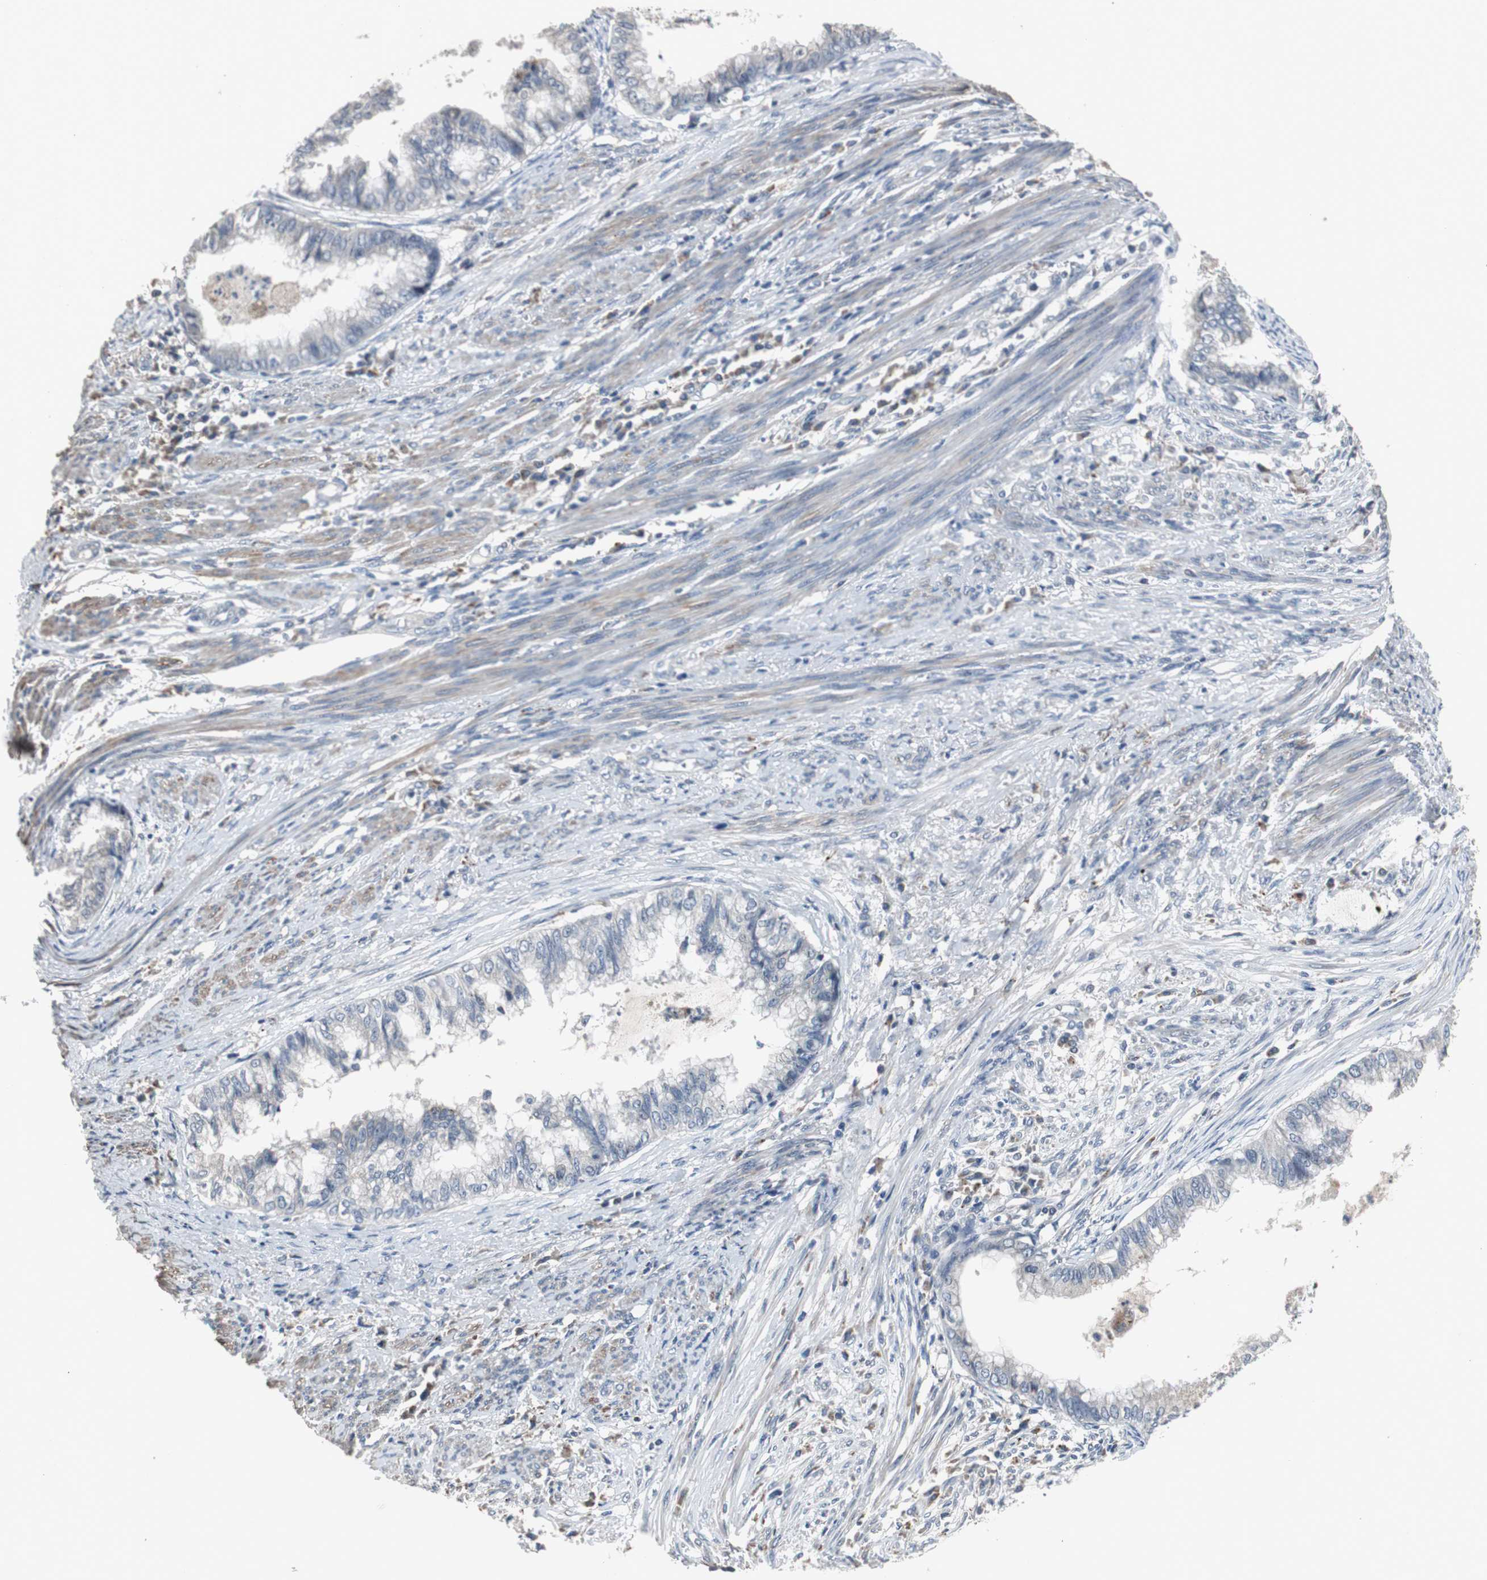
{"staining": {"intensity": "negative", "quantity": "none", "location": "none"}, "tissue": "endometrial cancer", "cell_type": "Tumor cells", "image_type": "cancer", "snomed": [{"axis": "morphology", "description": "Adenocarcinoma, NOS"}, {"axis": "topography", "description": "Endometrium"}], "caption": "Endometrial cancer was stained to show a protein in brown. There is no significant positivity in tumor cells.", "gene": "PCYT1B", "patient": {"sex": "female", "age": 79}}